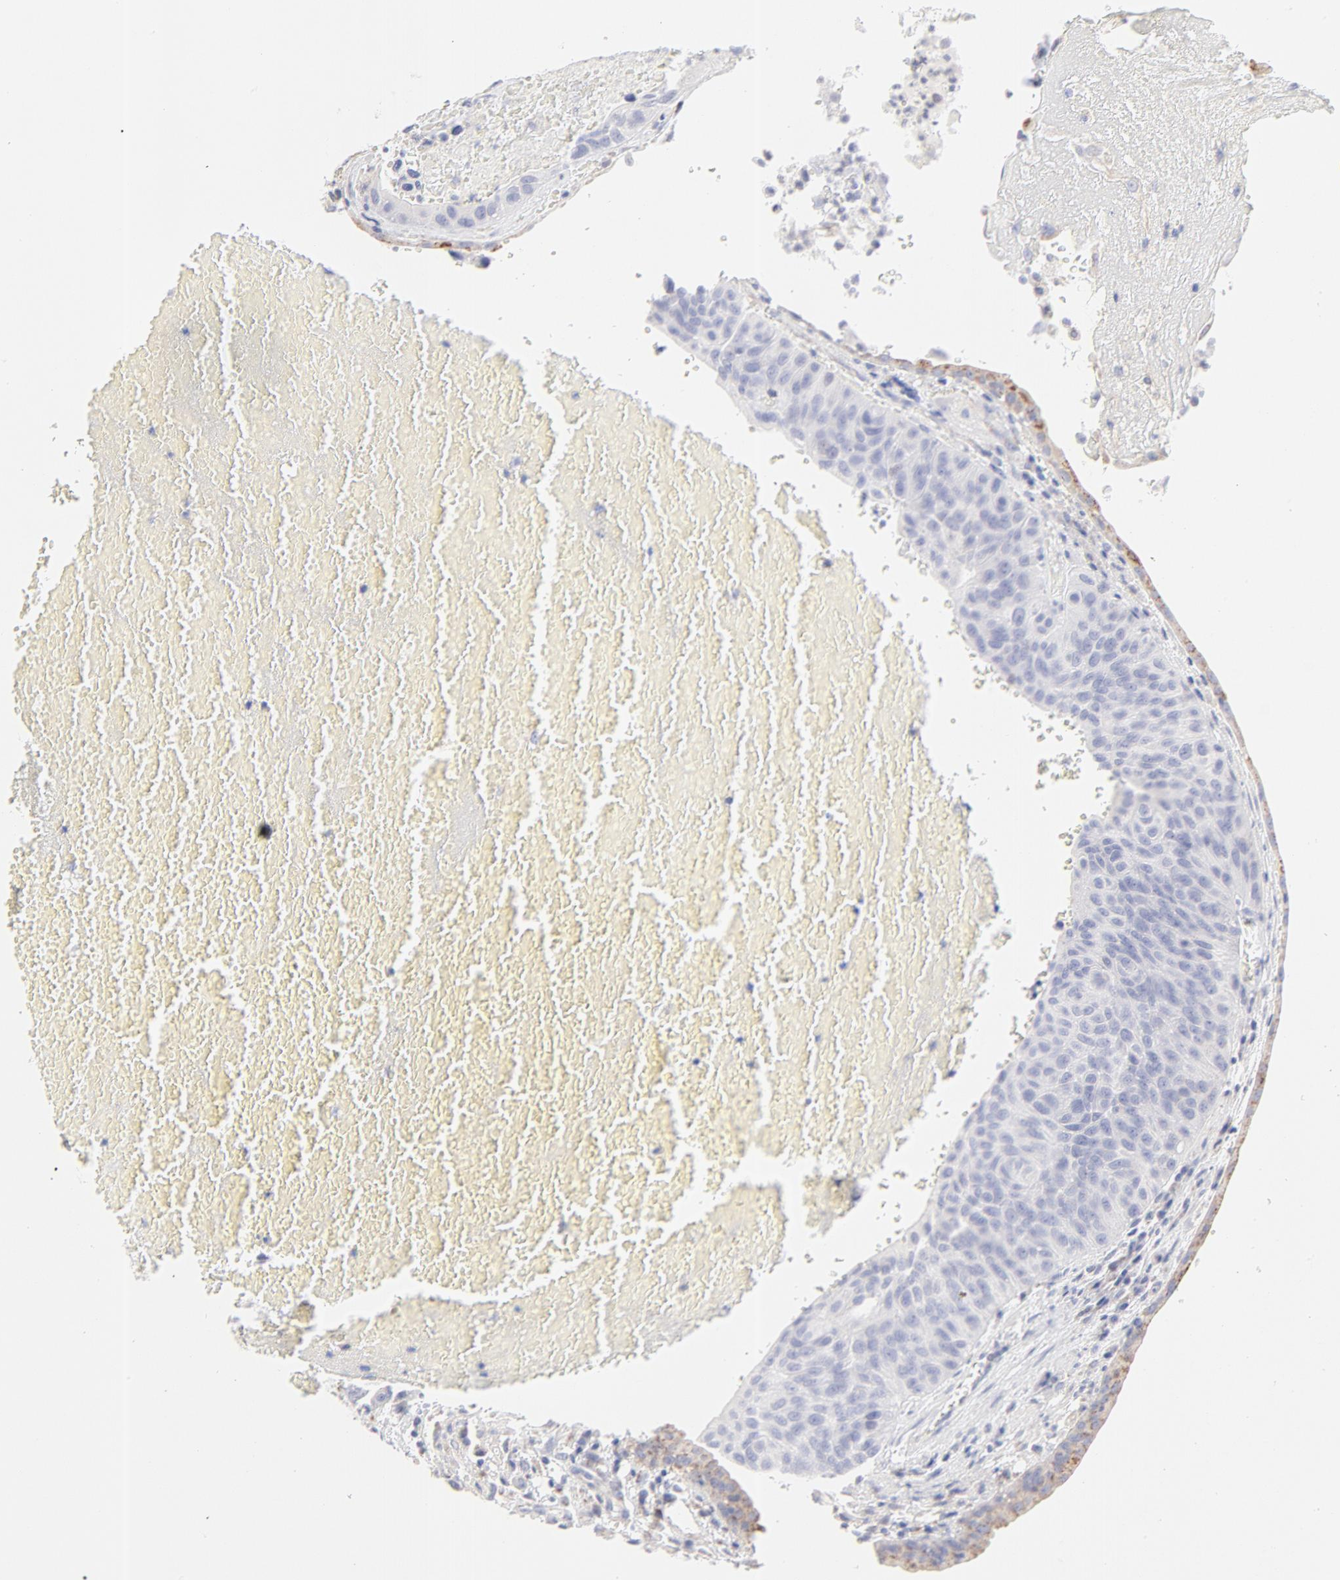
{"staining": {"intensity": "negative", "quantity": "none", "location": "none"}, "tissue": "urothelial cancer", "cell_type": "Tumor cells", "image_type": "cancer", "snomed": [{"axis": "morphology", "description": "Urothelial carcinoma, High grade"}, {"axis": "topography", "description": "Urinary bladder"}], "caption": "Tumor cells show no significant protein positivity in high-grade urothelial carcinoma.", "gene": "TST", "patient": {"sex": "male", "age": 66}}